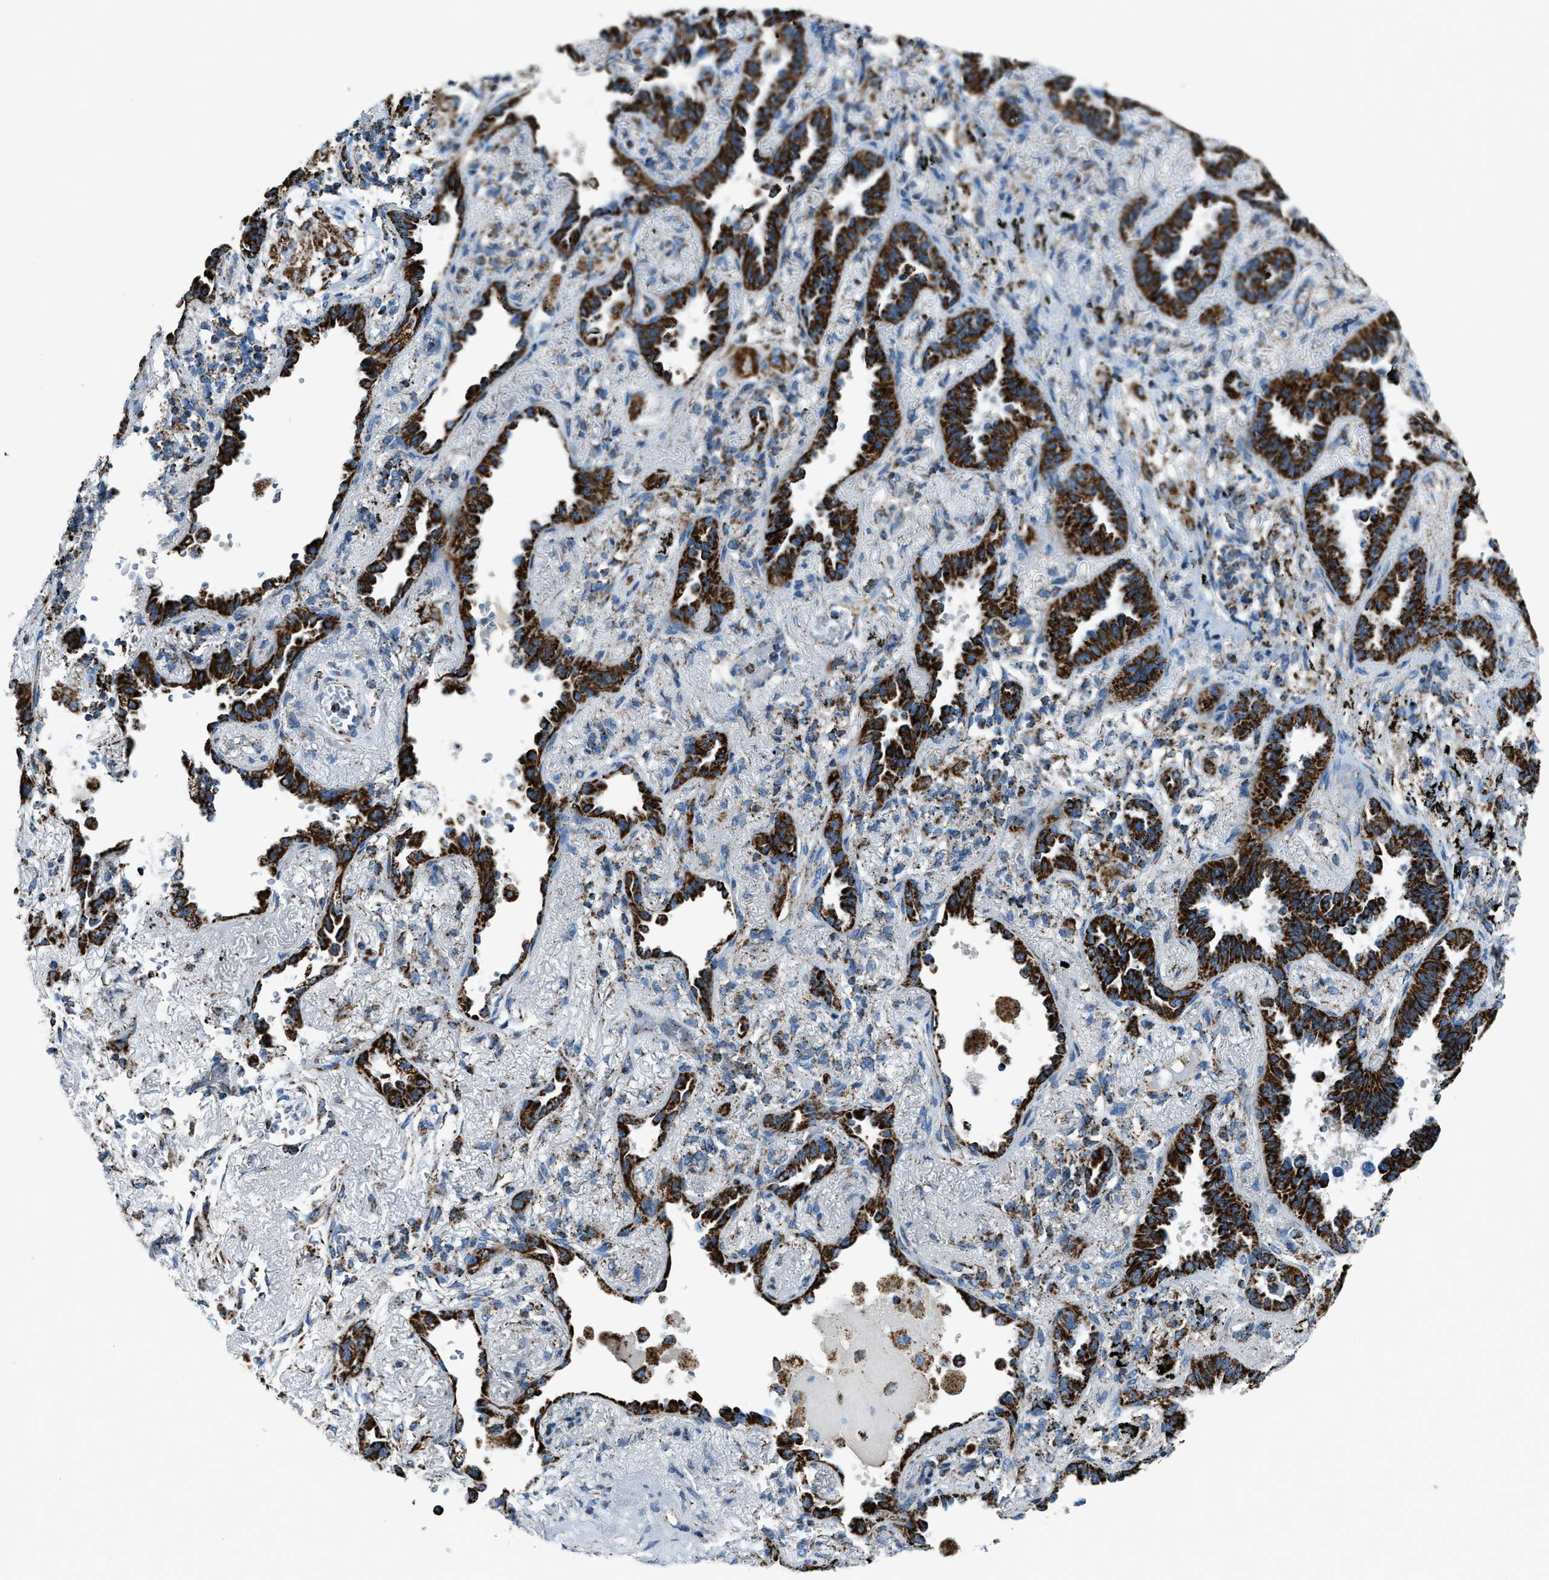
{"staining": {"intensity": "strong", "quantity": ">75%", "location": "cytoplasmic/membranous"}, "tissue": "lung cancer", "cell_type": "Tumor cells", "image_type": "cancer", "snomed": [{"axis": "morphology", "description": "Adenocarcinoma, NOS"}, {"axis": "topography", "description": "Lung"}], "caption": "High-power microscopy captured an immunohistochemistry (IHC) photomicrograph of lung cancer, revealing strong cytoplasmic/membranous staining in about >75% of tumor cells.", "gene": "MDH2", "patient": {"sex": "male", "age": 59}}